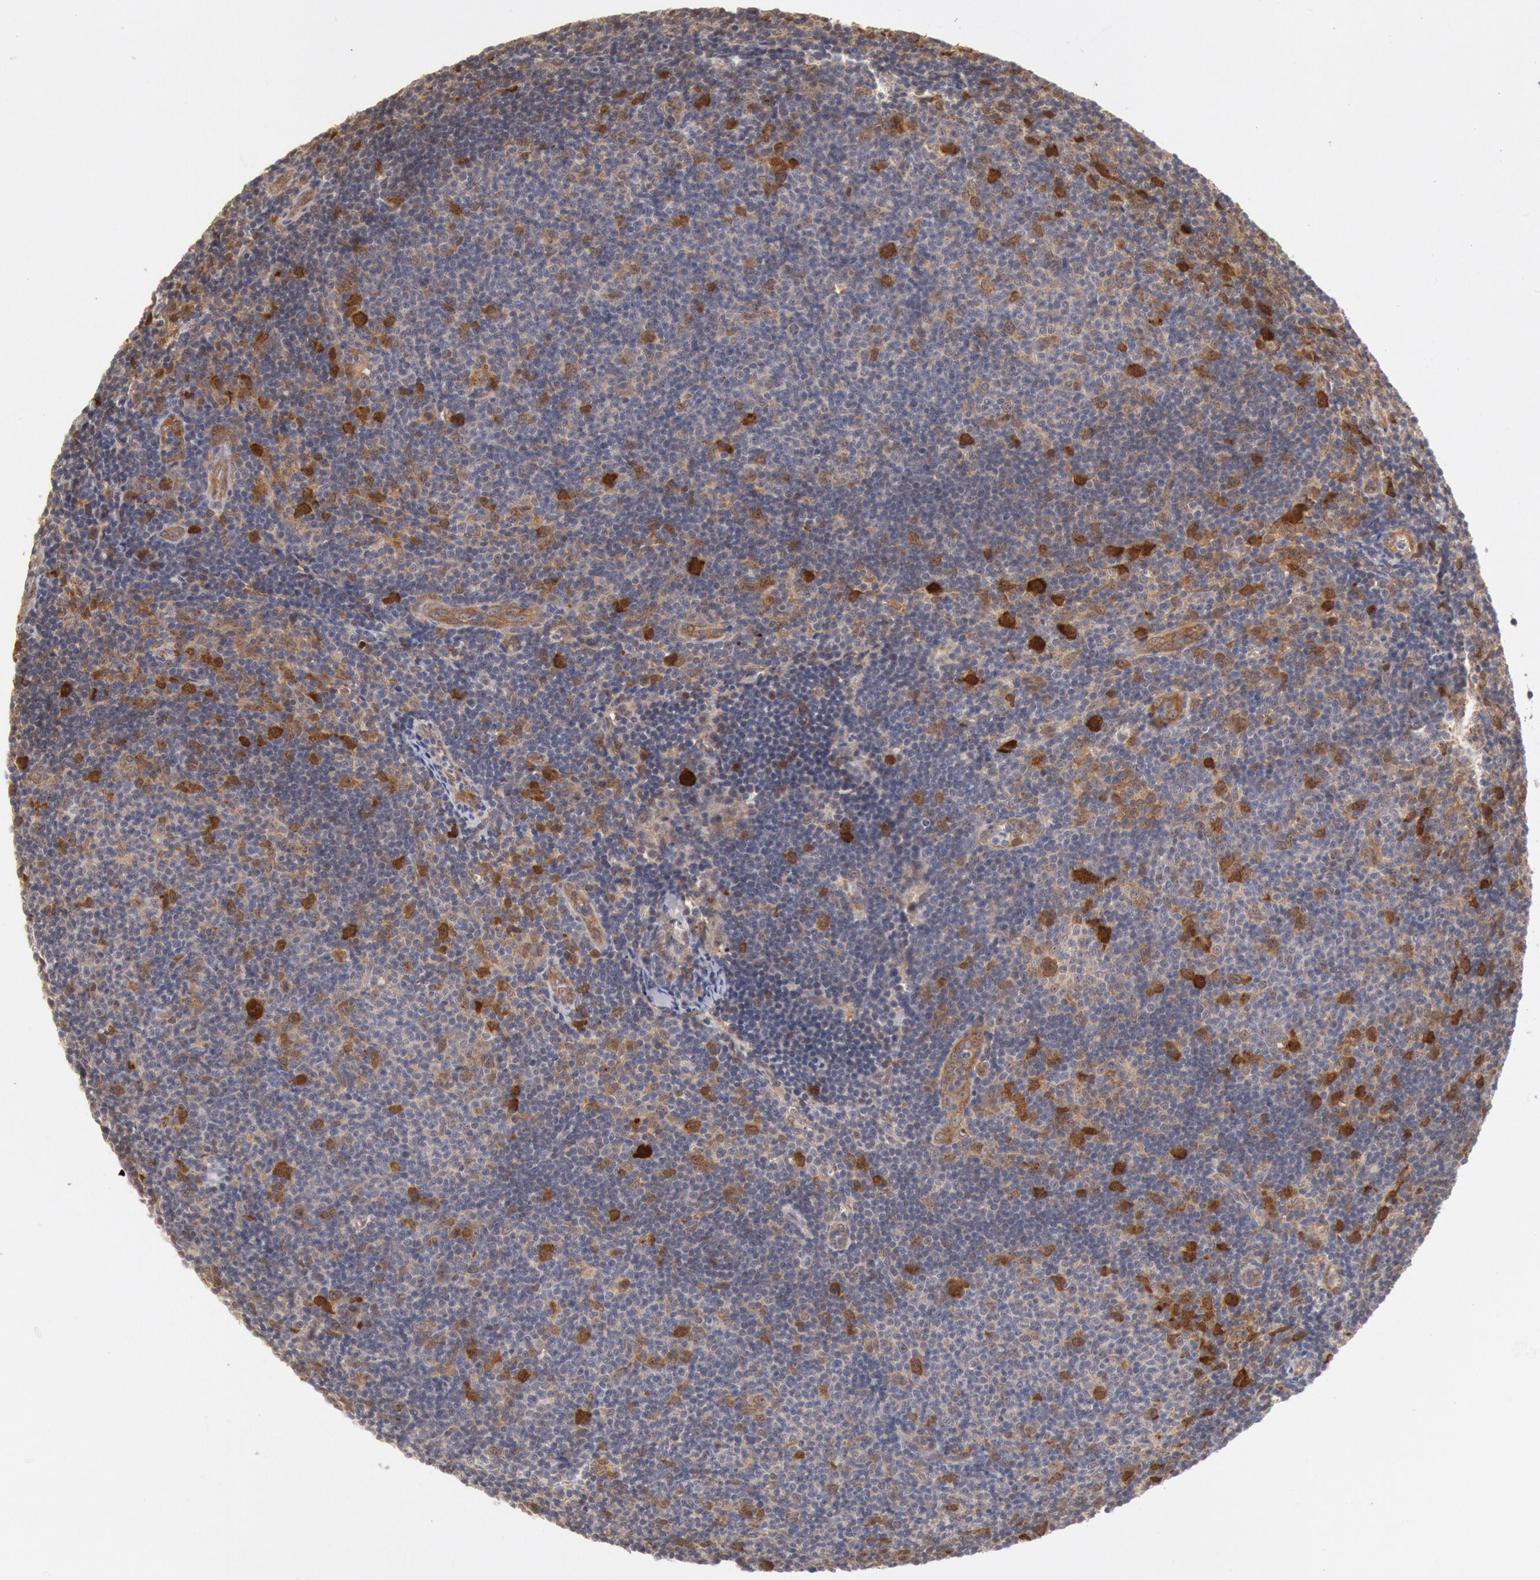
{"staining": {"intensity": "strong", "quantity": "<25%", "location": "cytoplasmic/membranous,nuclear"}, "tissue": "lymphoma", "cell_type": "Tumor cells", "image_type": "cancer", "snomed": [{"axis": "morphology", "description": "Malignant lymphoma, non-Hodgkin's type, Low grade"}, {"axis": "topography", "description": "Lymph node"}], "caption": "Protein expression analysis of human malignant lymphoma, non-Hodgkin's type (low-grade) reveals strong cytoplasmic/membranous and nuclear positivity in about <25% of tumor cells. The staining is performed using DAB (3,3'-diaminobenzidine) brown chromogen to label protein expression. The nuclei are counter-stained blue using hematoxylin.", "gene": "DNAJA1", "patient": {"sex": "male", "age": 49}}